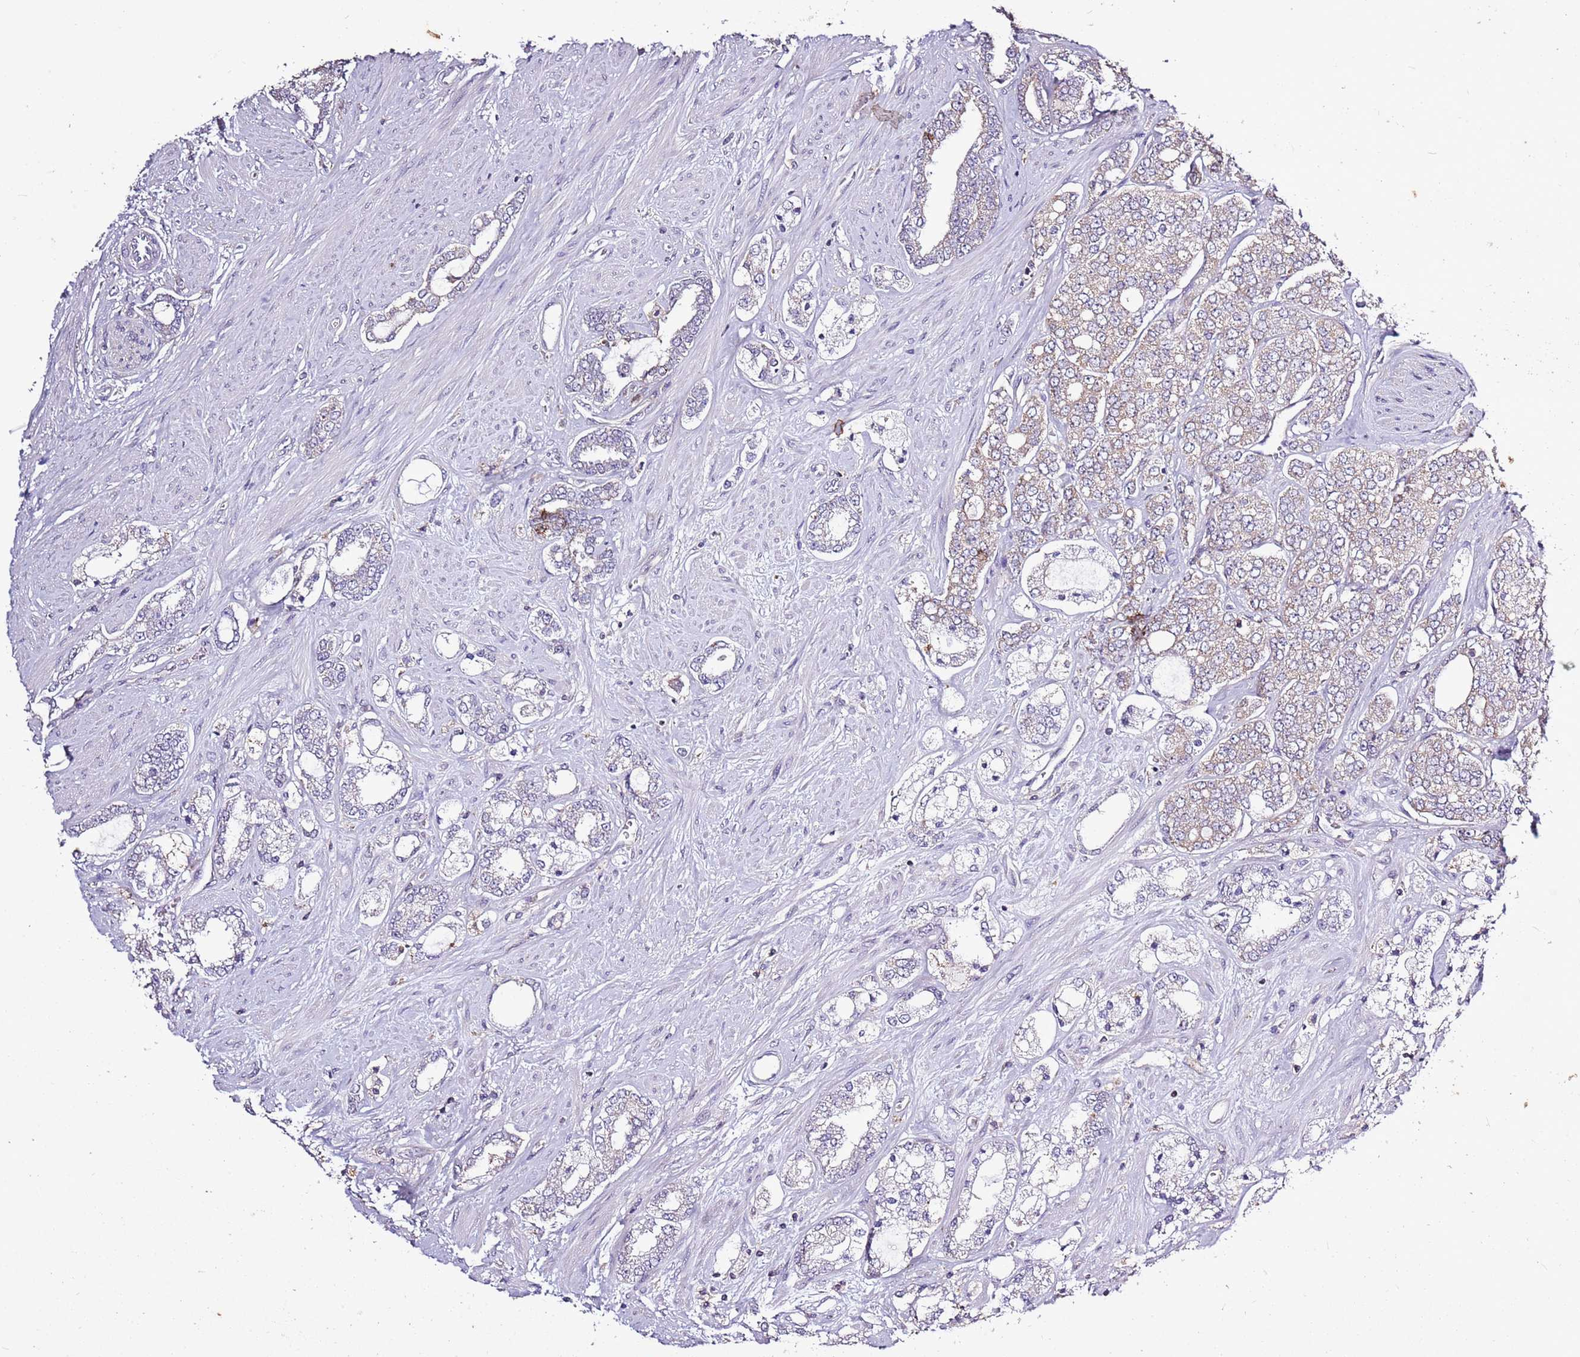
{"staining": {"intensity": "negative", "quantity": "none", "location": "none"}, "tissue": "prostate cancer", "cell_type": "Tumor cells", "image_type": "cancer", "snomed": [{"axis": "morphology", "description": "Adenocarcinoma, High grade"}, {"axis": "topography", "description": "Prostate"}], "caption": "DAB (3,3'-diaminobenzidine) immunohistochemical staining of prostate cancer (adenocarcinoma (high-grade)) demonstrates no significant expression in tumor cells.", "gene": "CAPN9", "patient": {"sex": "male", "age": 64}}